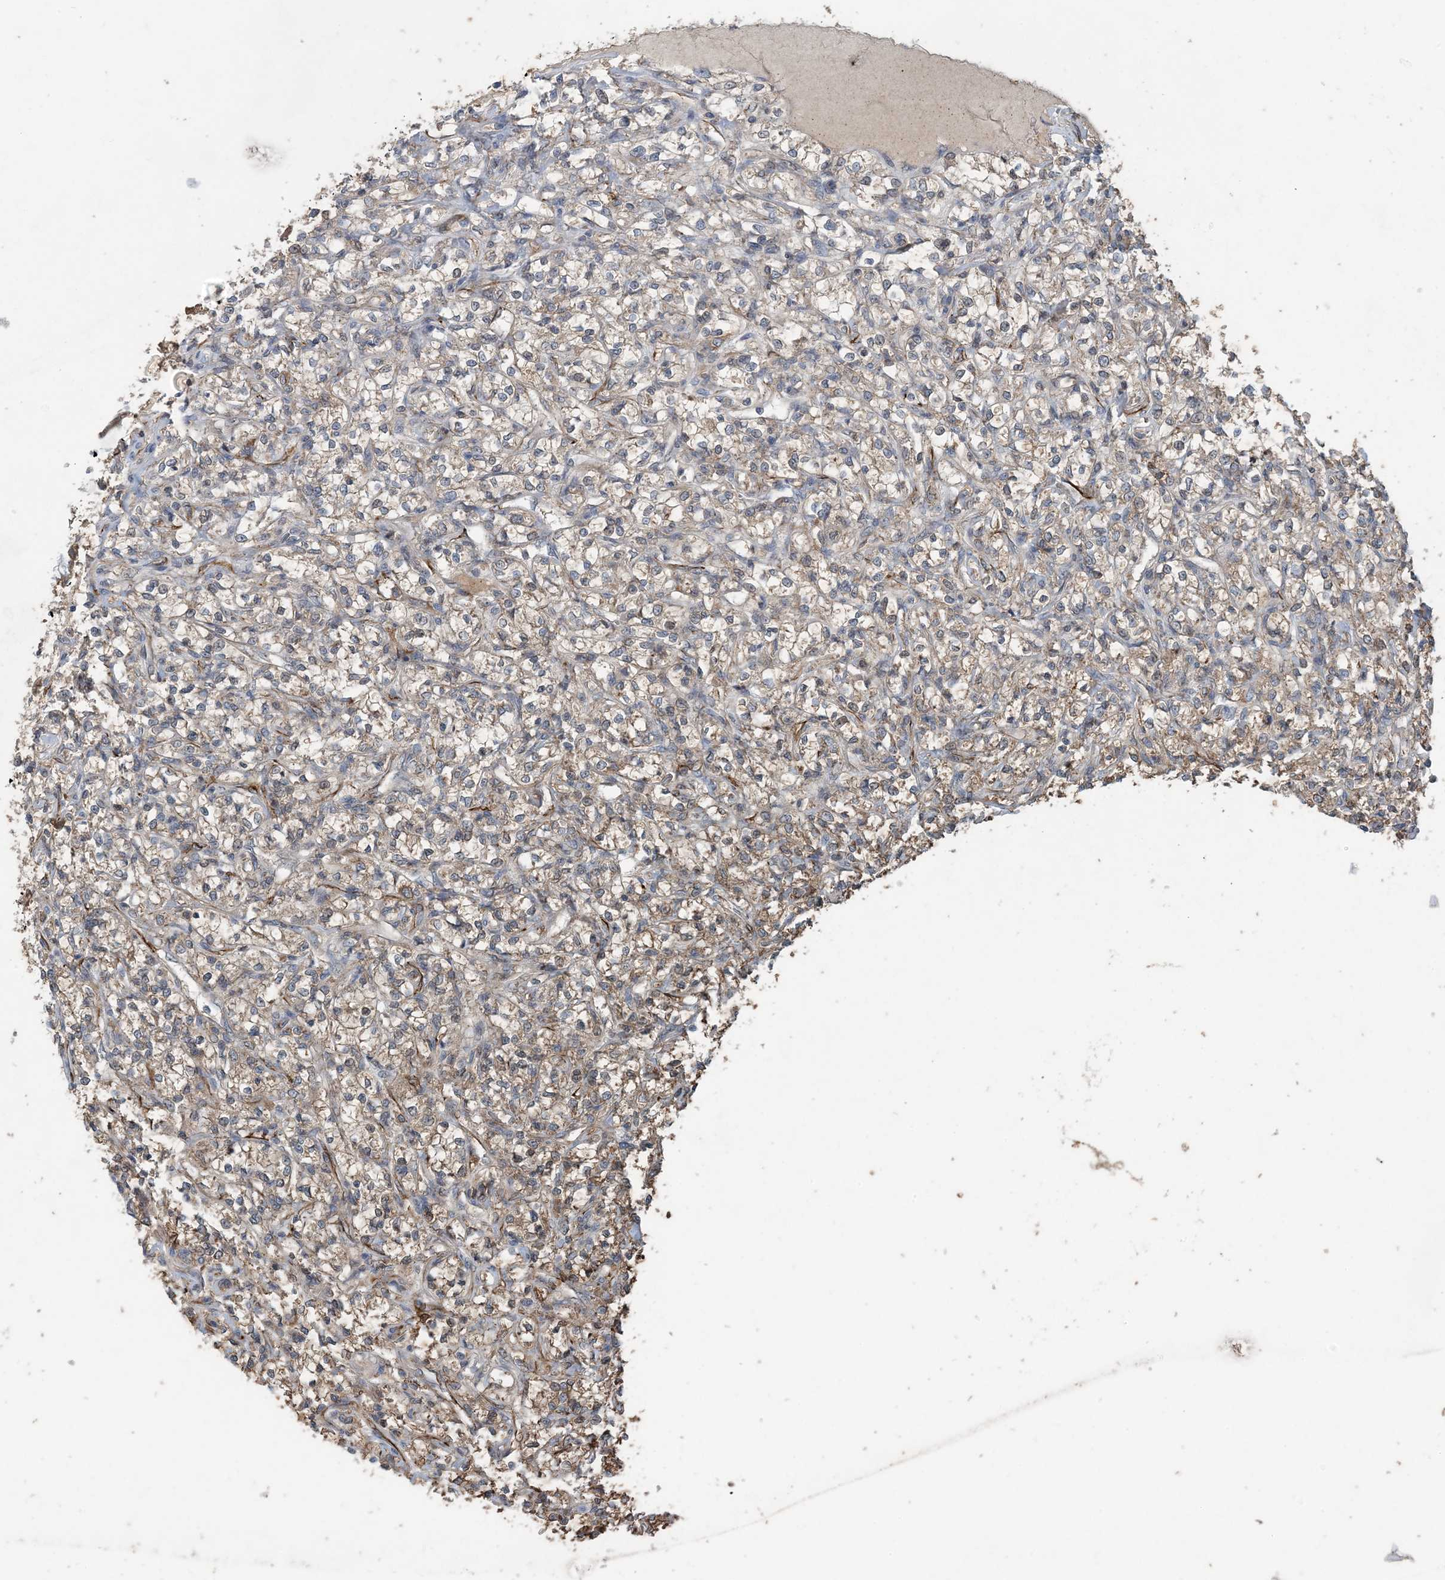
{"staining": {"intensity": "weak", "quantity": "25%-75%", "location": "cytoplasmic/membranous"}, "tissue": "renal cancer", "cell_type": "Tumor cells", "image_type": "cancer", "snomed": [{"axis": "morphology", "description": "Adenocarcinoma, NOS"}, {"axis": "topography", "description": "Kidney"}], "caption": "Brown immunohistochemical staining in human renal cancer demonstrates weak cytoplasmic/membranous positivity in approximately 25%-75% of tumor cells. The staining was performed using DAB, with brown indicating positive protein expression. Nuclei are stained blue with hematoxylin.", "gene": "MYO9B", "patient": {"sex": "female", "age": 69}}